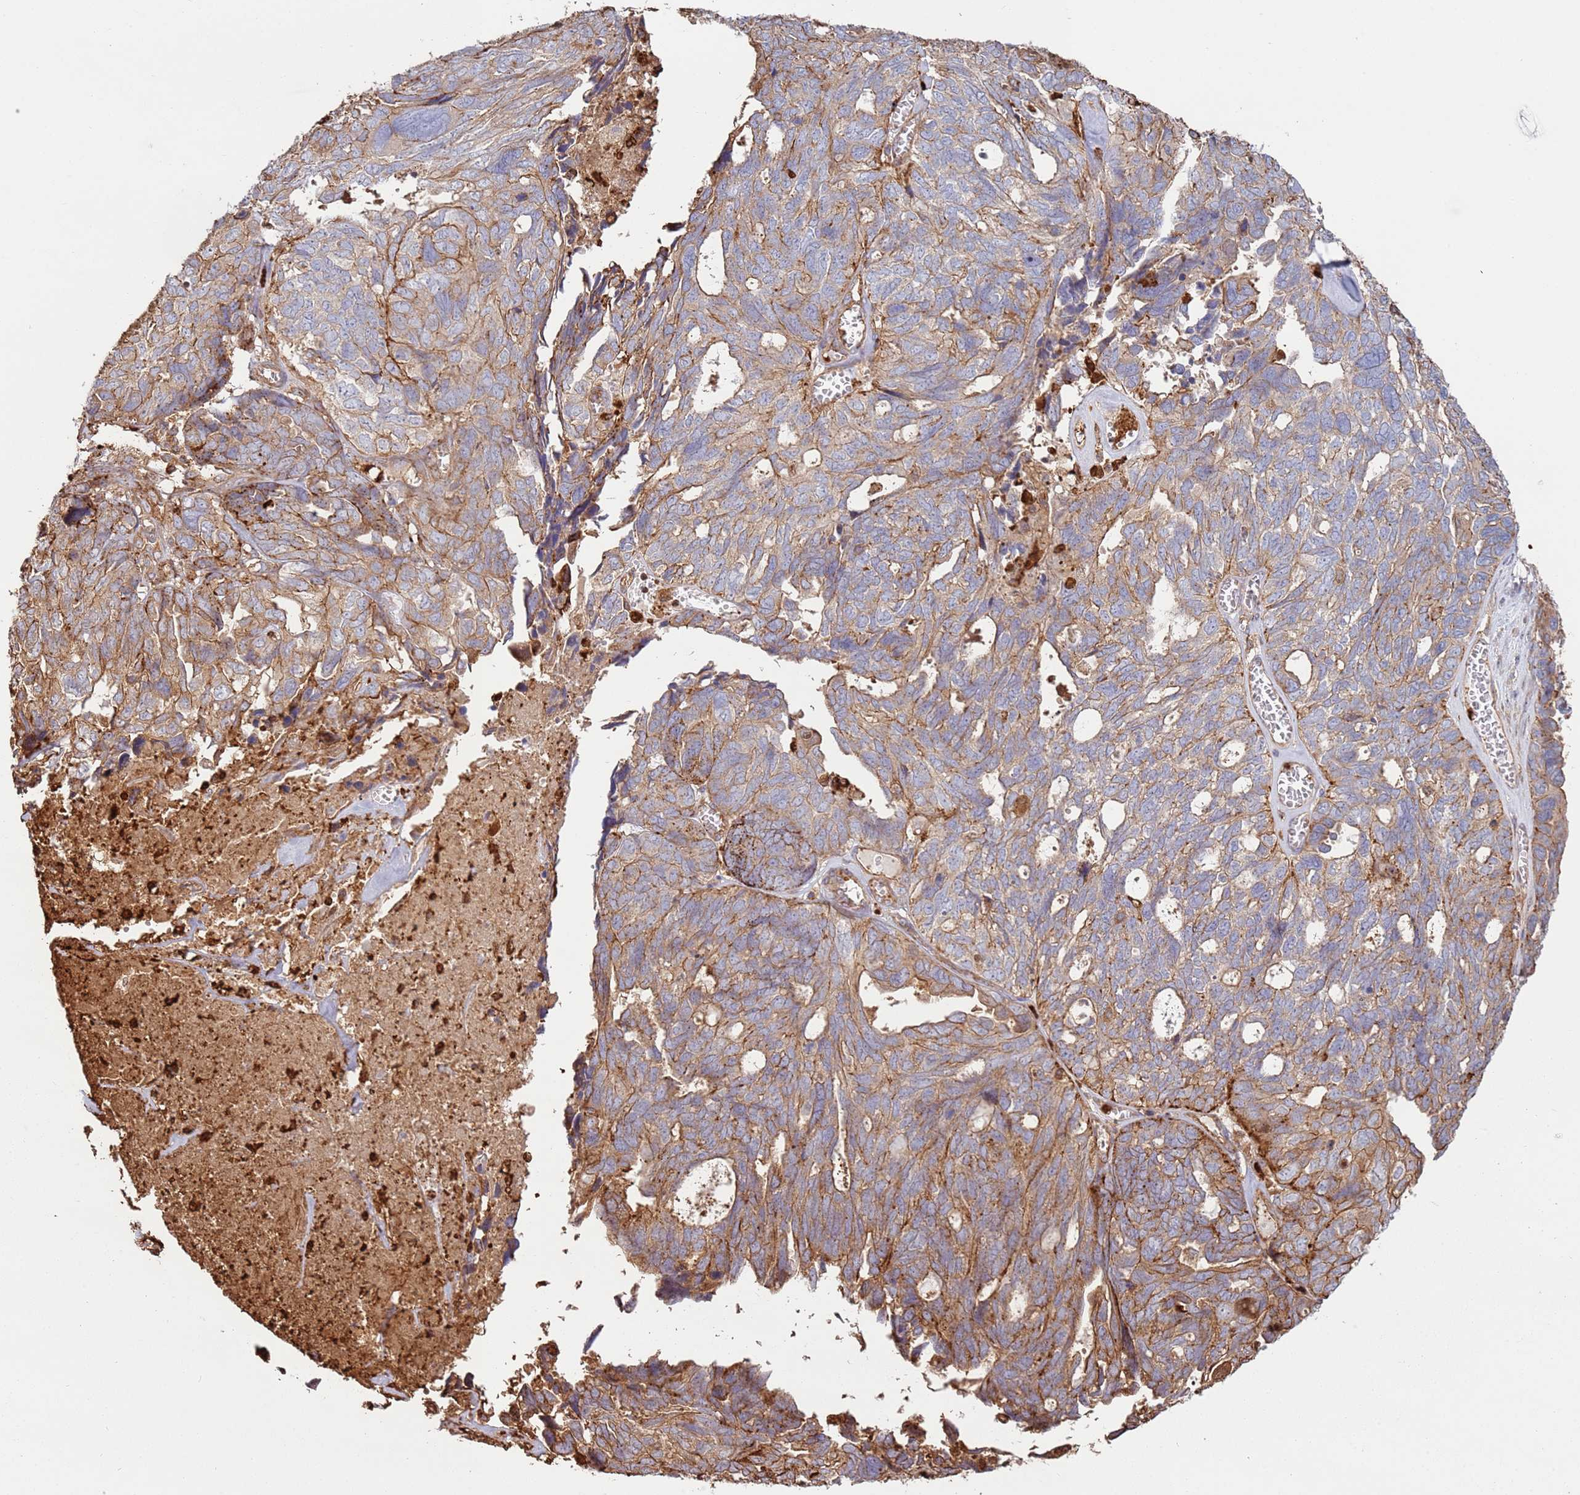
{"staining": {"intensity": "moderate", "quantity": "<25%", "location": "cytoplasmic/membranous"}, "tissue": "ovarian cancer", "cell_type": "Tumor cells", "image_type": "cancer", "snomed": [{"axis": "morphology", "description": "Cystadenocarcinoma, serous, NOS"}, {"axis": "topography", "description": "Ovary"}], "caption": "IHC image of neoplastic tissue: human ovarian serous cystadenocarcinoma stained using immunohistochemistry shows low levels of moderate protein expression localized specifically in the cytoplasmic/membranous of tumor cells, appearing as a cytoplasmic/membranous brown color.", "gene": "NDUFAF4", "patient": {"sex": "female", "age": 79}}